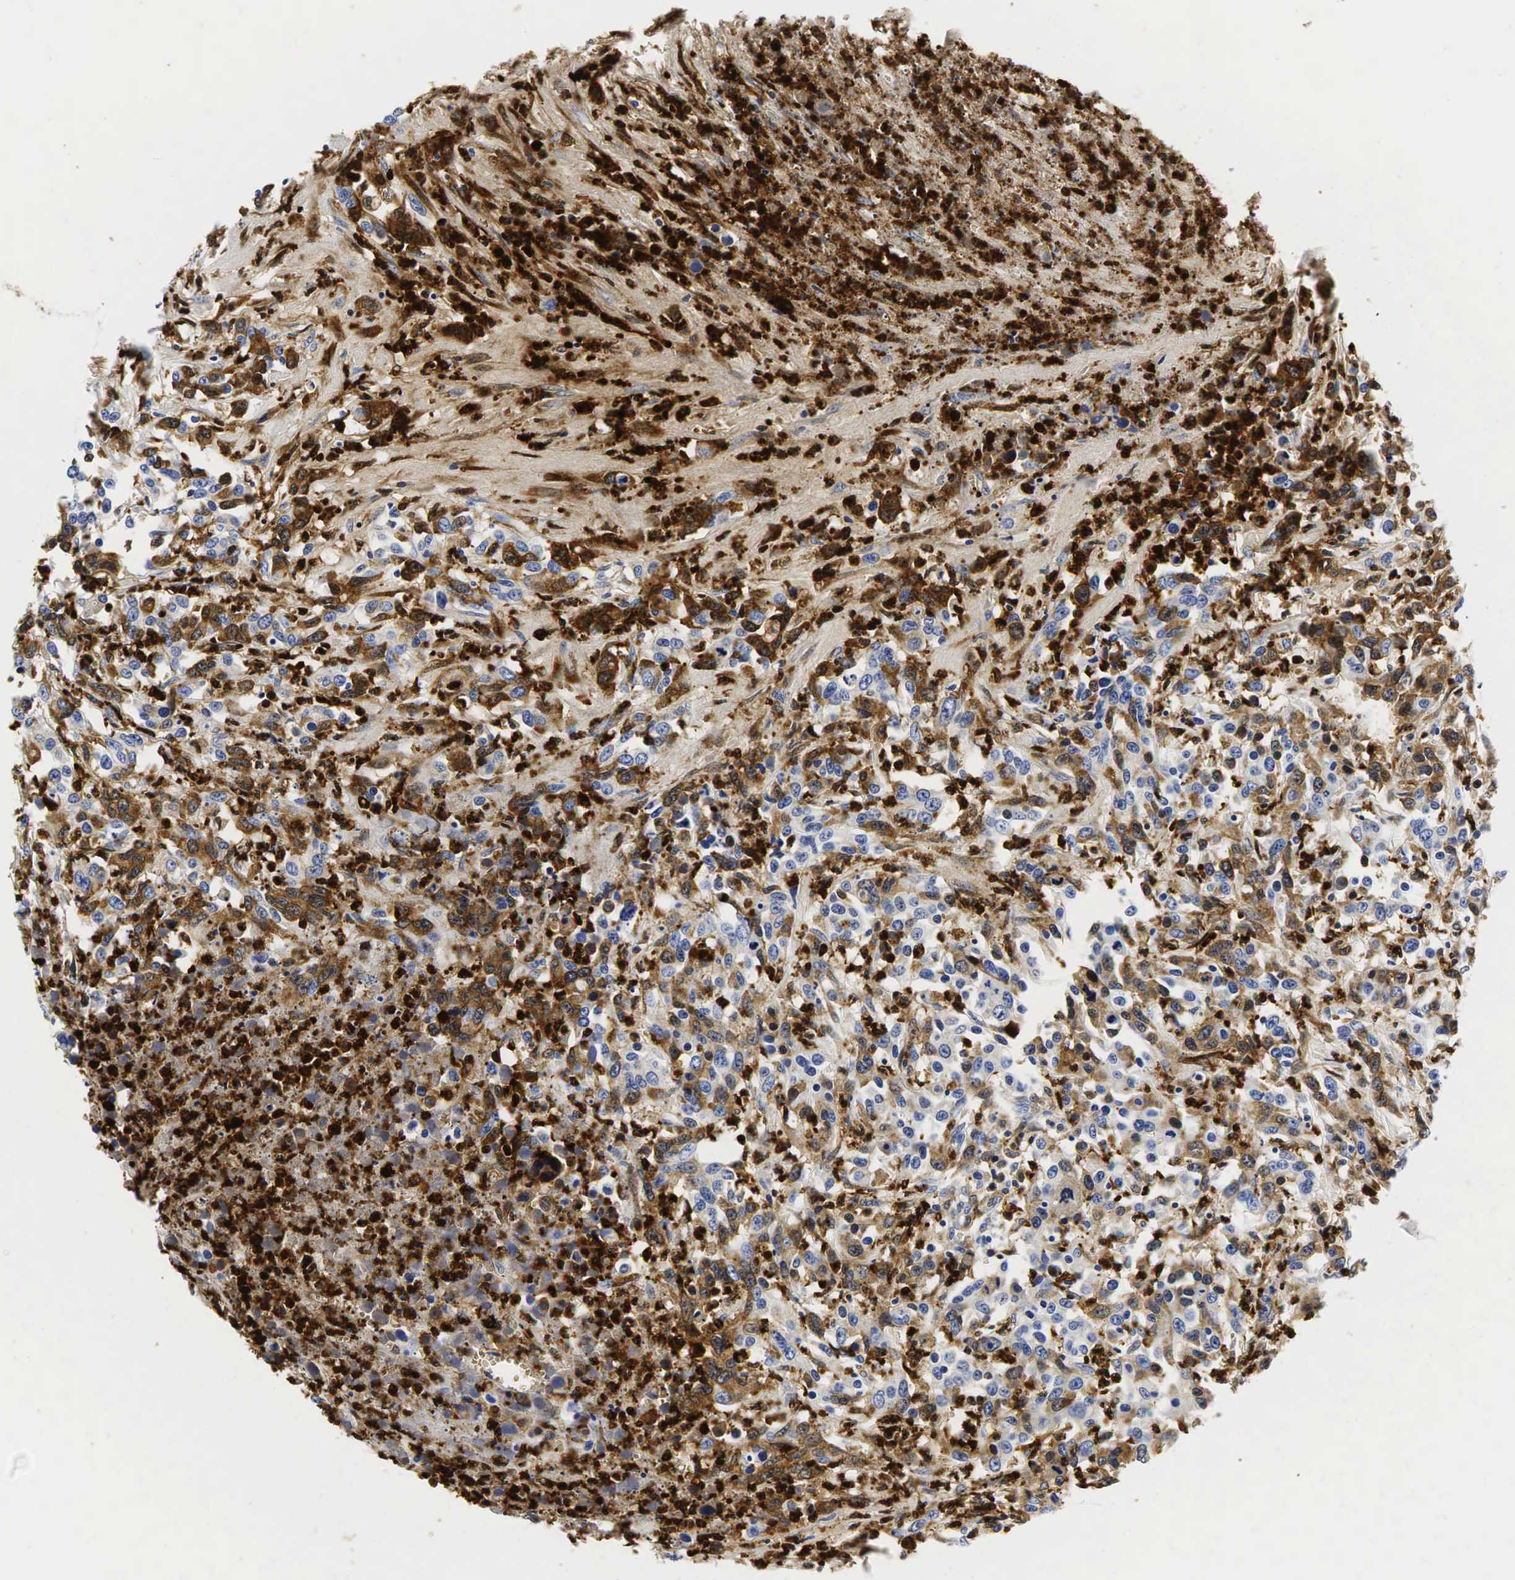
{"staining": {"intensity": "strong", "quantity": "25%-75%", "location": "cytoplasmic/membranous"}, "tissue": "urothelial cancer", "cell_type": "Tumor cells", "image_type": "cancer", "snomed": [{"axis": "morphology", "description": "Urothelial carcinoma, High grade"}, {"axis": "topography", "description": "Urinary bladder"}], "caption": "Urothelial cancer stained with DAB immunohistochemistry exhibits high levels of strong cytoplasmic/membranous staining in approximately 25%-75% of tumor cells.", "gene": "LYZ", "patient": {"sex": "male", "age": 86}}